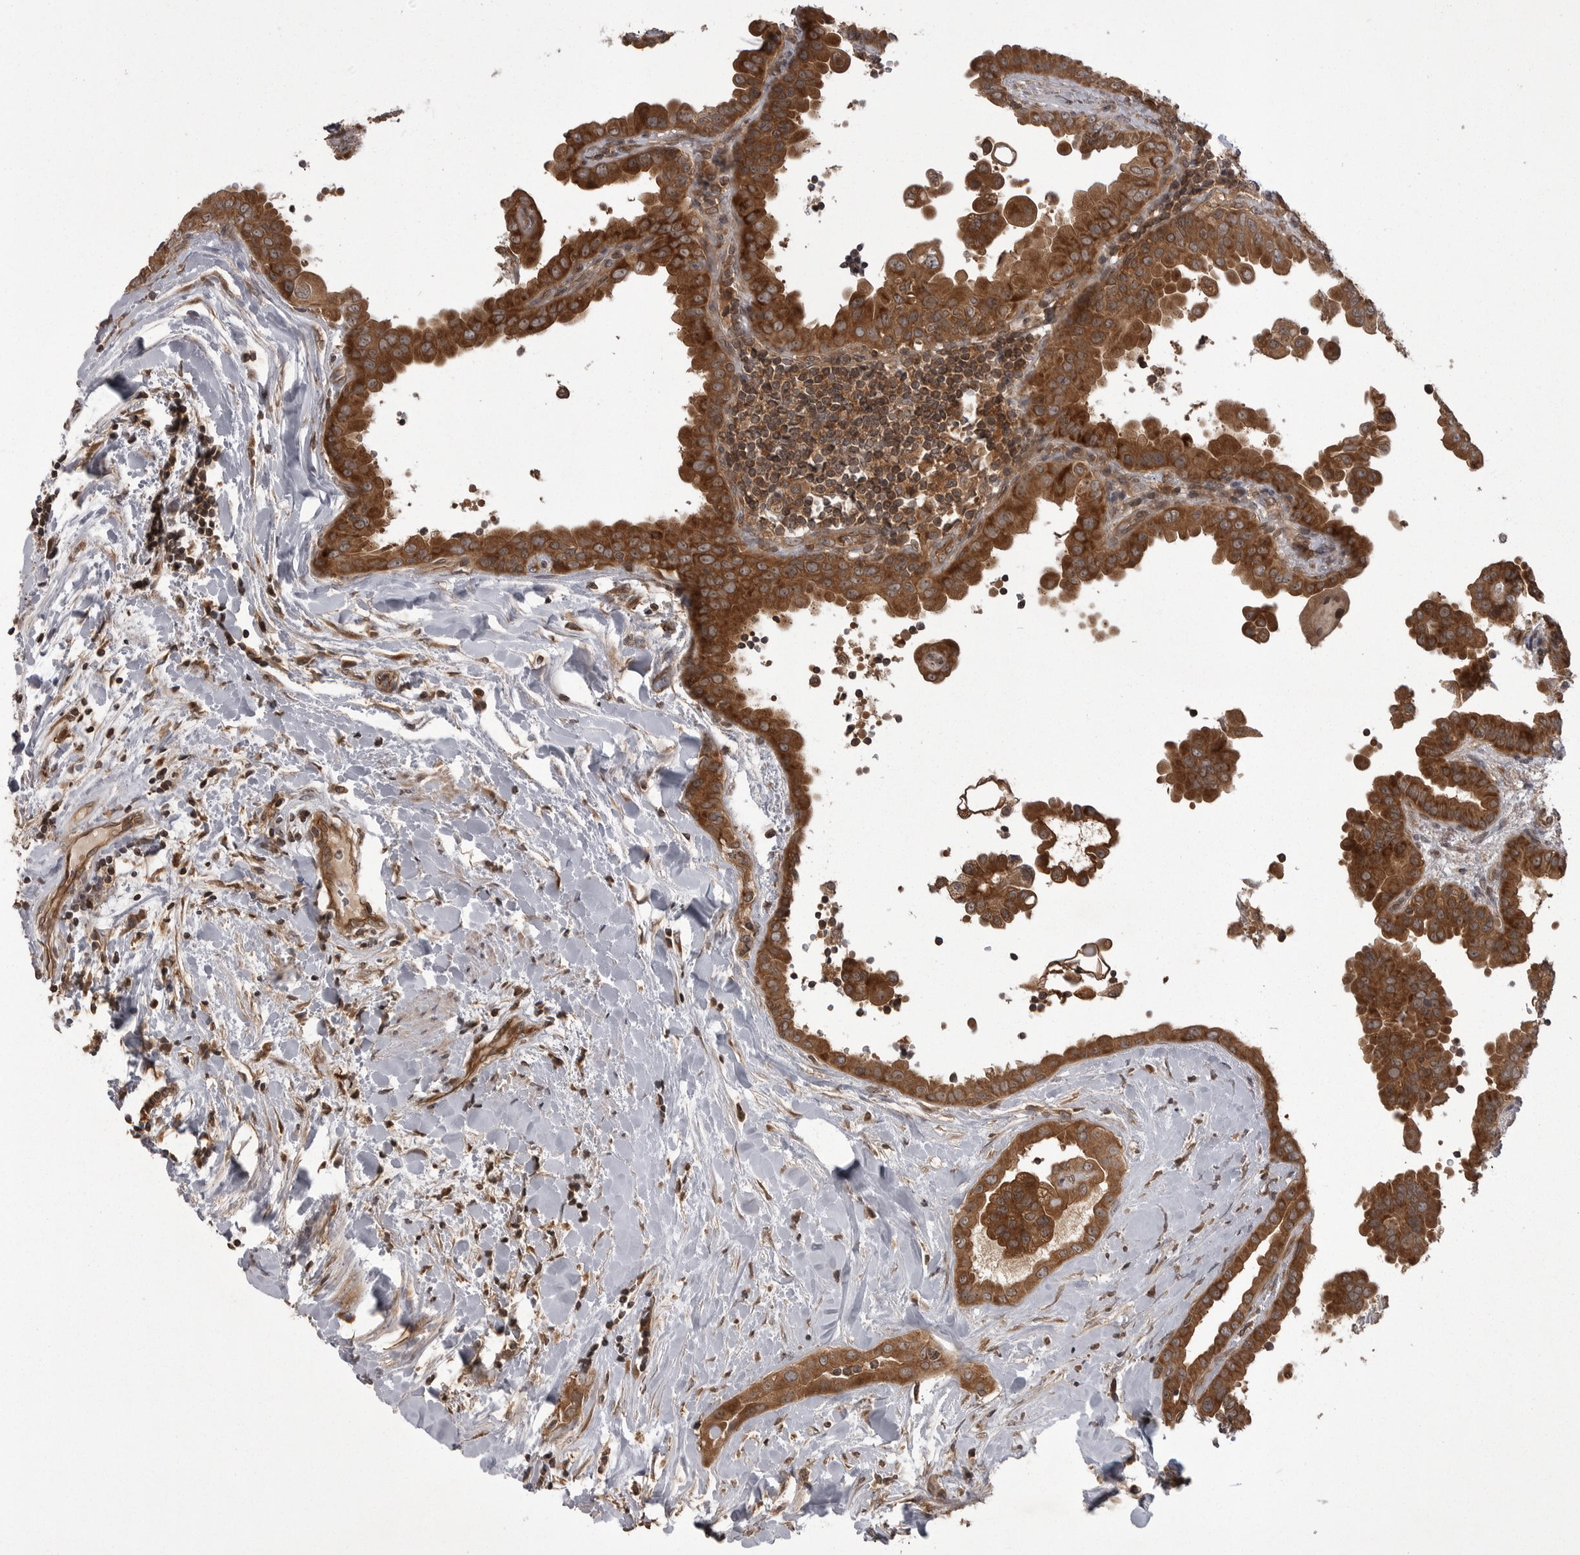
{"staining": {"intensity": "strong", "quantity": ">75%", "location": "cytoplasmic/membranous"}, "tissue": "thyroid cancer", "cell_type": "Tumor cells", "image_type": "cancer", "snomed": [{"axis": "morphology", "description": "Papillary adenocarcinoma, NOS"}, {"axis": "topography", "description": "Thyroid gland"}], "caption": "Strong cytoplasmic/membranous expression for a protein is identified in approximately >75% of tumor cells of papillary adenocarcinoma (thyroid) using immunohistochemistry (IHC).", "gene": "STK24", "patient": {"sex": "male", "age": 33}}